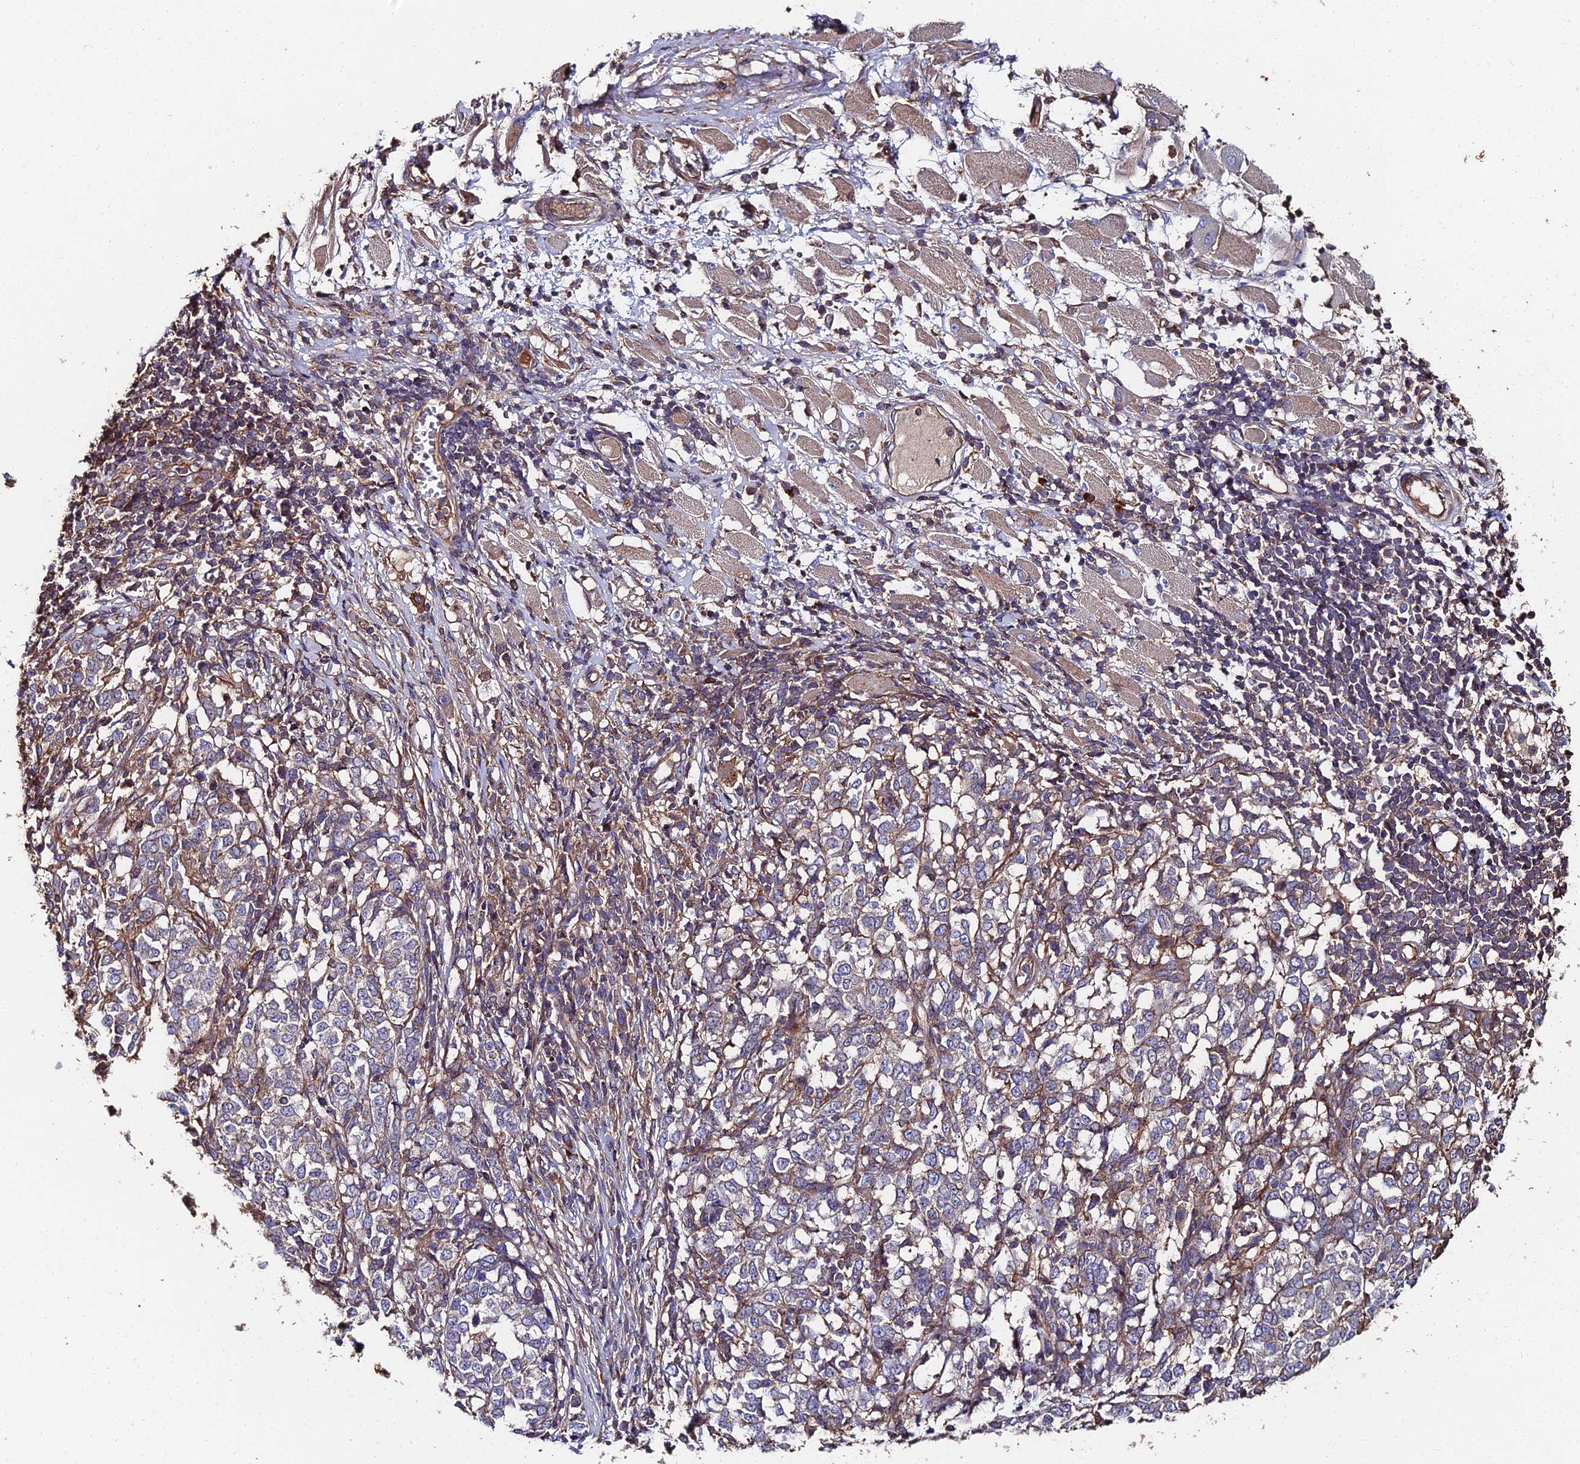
{"staining": {"intensity": "weak", "quantity": ">75%", "location": "cytoplasmic/membranous"}, "tissue": "melanoma", "cell_type": "Tumor cells", "image_type": "cancer", "snomed": [{"axis": "morphology", "description": "Malignant melanoma, NOS"}, {"axis": "topography", "description": "Skin"}], "caption": "Malignant melanoma tissue shows weak cytoplasmic/membranous positivity in approximately >75% of tumor cells, visualized by immunohistochemistry.", "gene": "EXT1", "patient": {"sex": "female", "age": 72}}